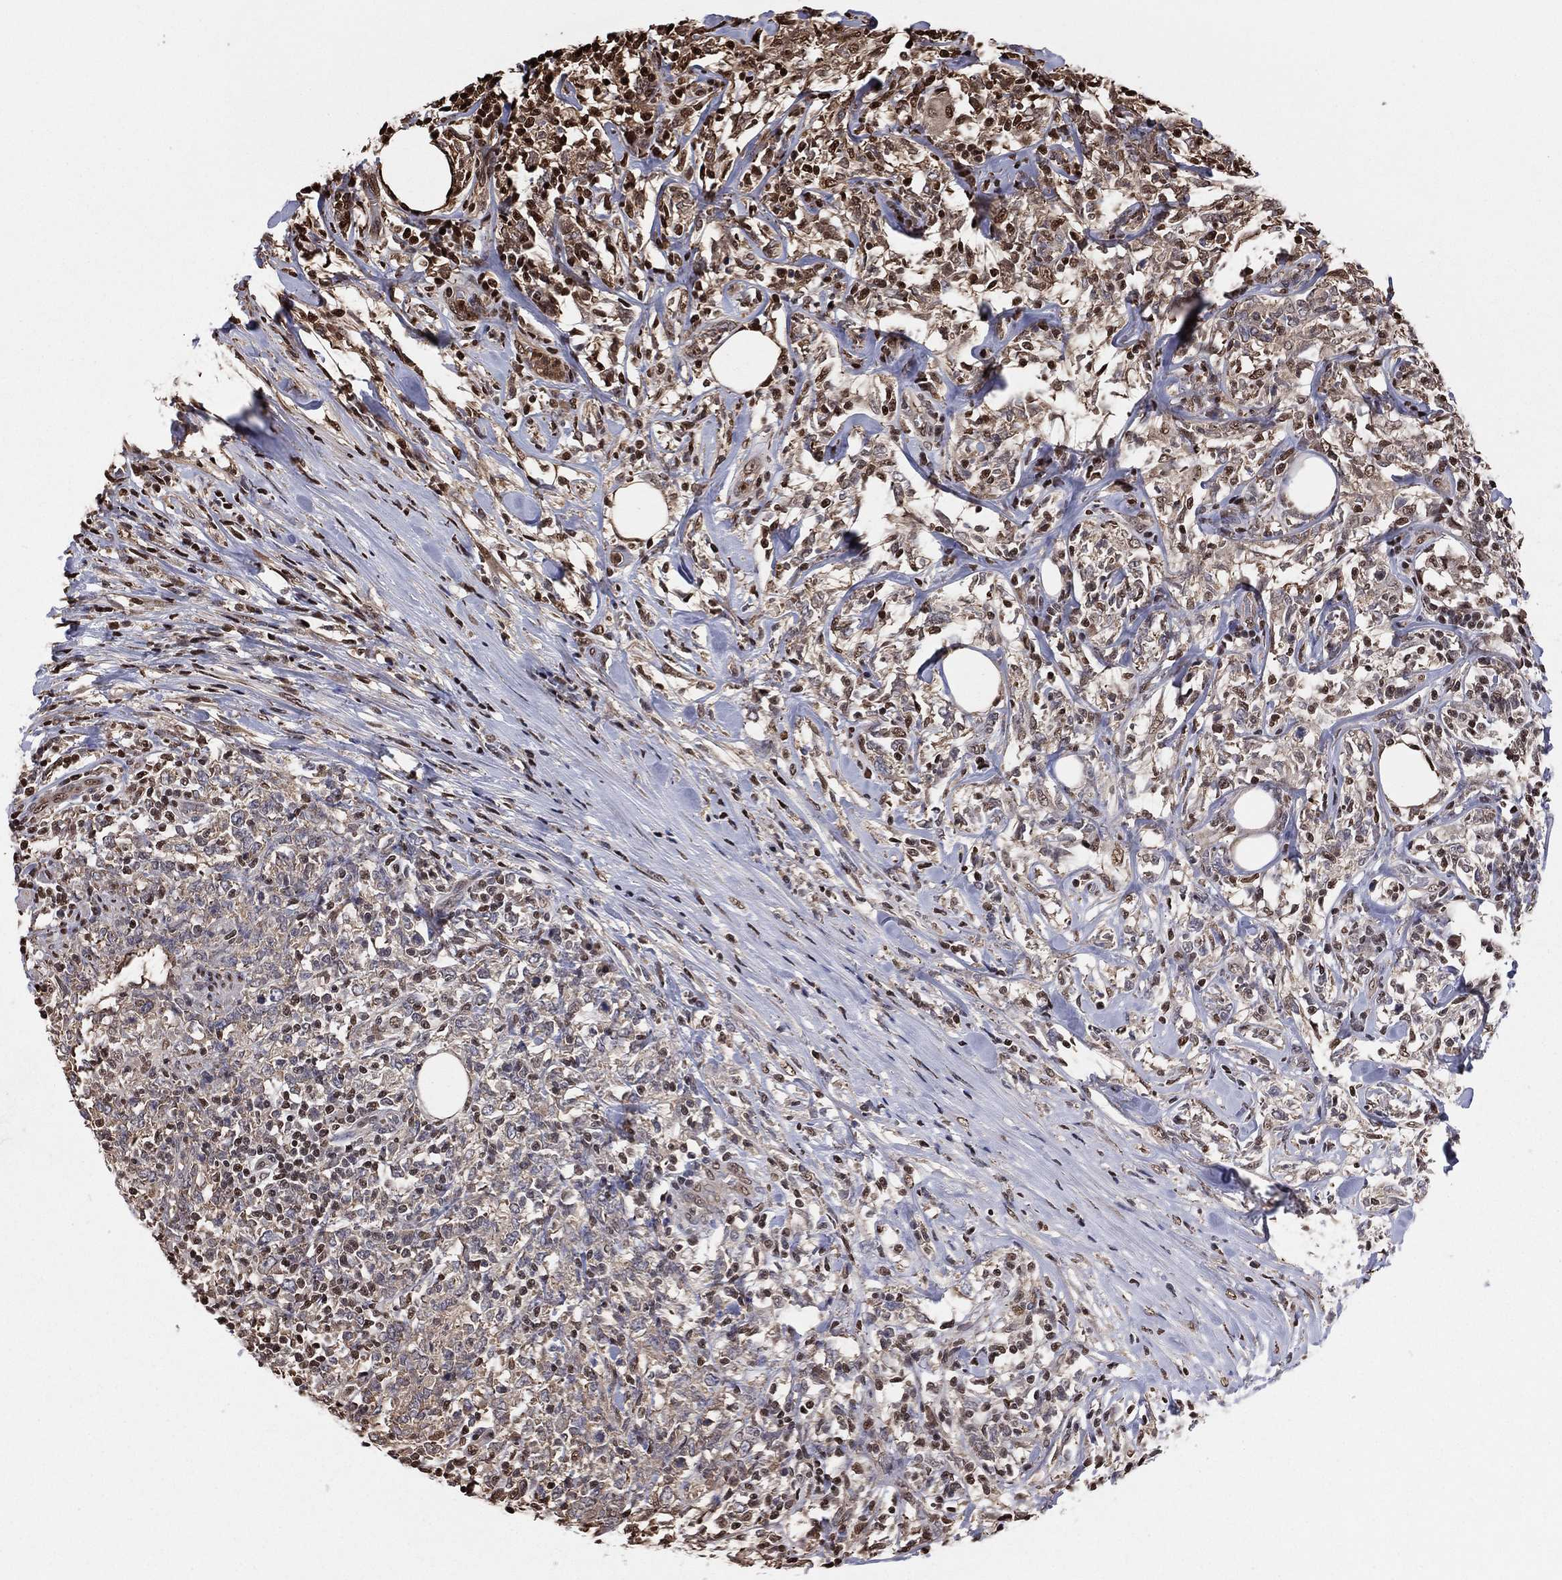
{"staining": {"intensity": "strong", "quantity": "<25%", "location": "nuclear"}, "tissue": "lymphoma", "cell_type": "Tumor cells", "image_type": "cancer", "snomed": [{"axis": "morphology", "description": "Malignant lymphoma, non-Hodgkin's type, High grade"}, {"axis": "topography", "description": "Lymph node"}], "caption": "High-power microscopy captured an immunohistochemistry histopathology image of high-grade malignant lymphoma, non-Hodgkin's type, revealing strong nuclear positivity in approximately <25% of tumor cells.", "gene": "GAPDH", "patient": {"sex": "female", "age": 84}}